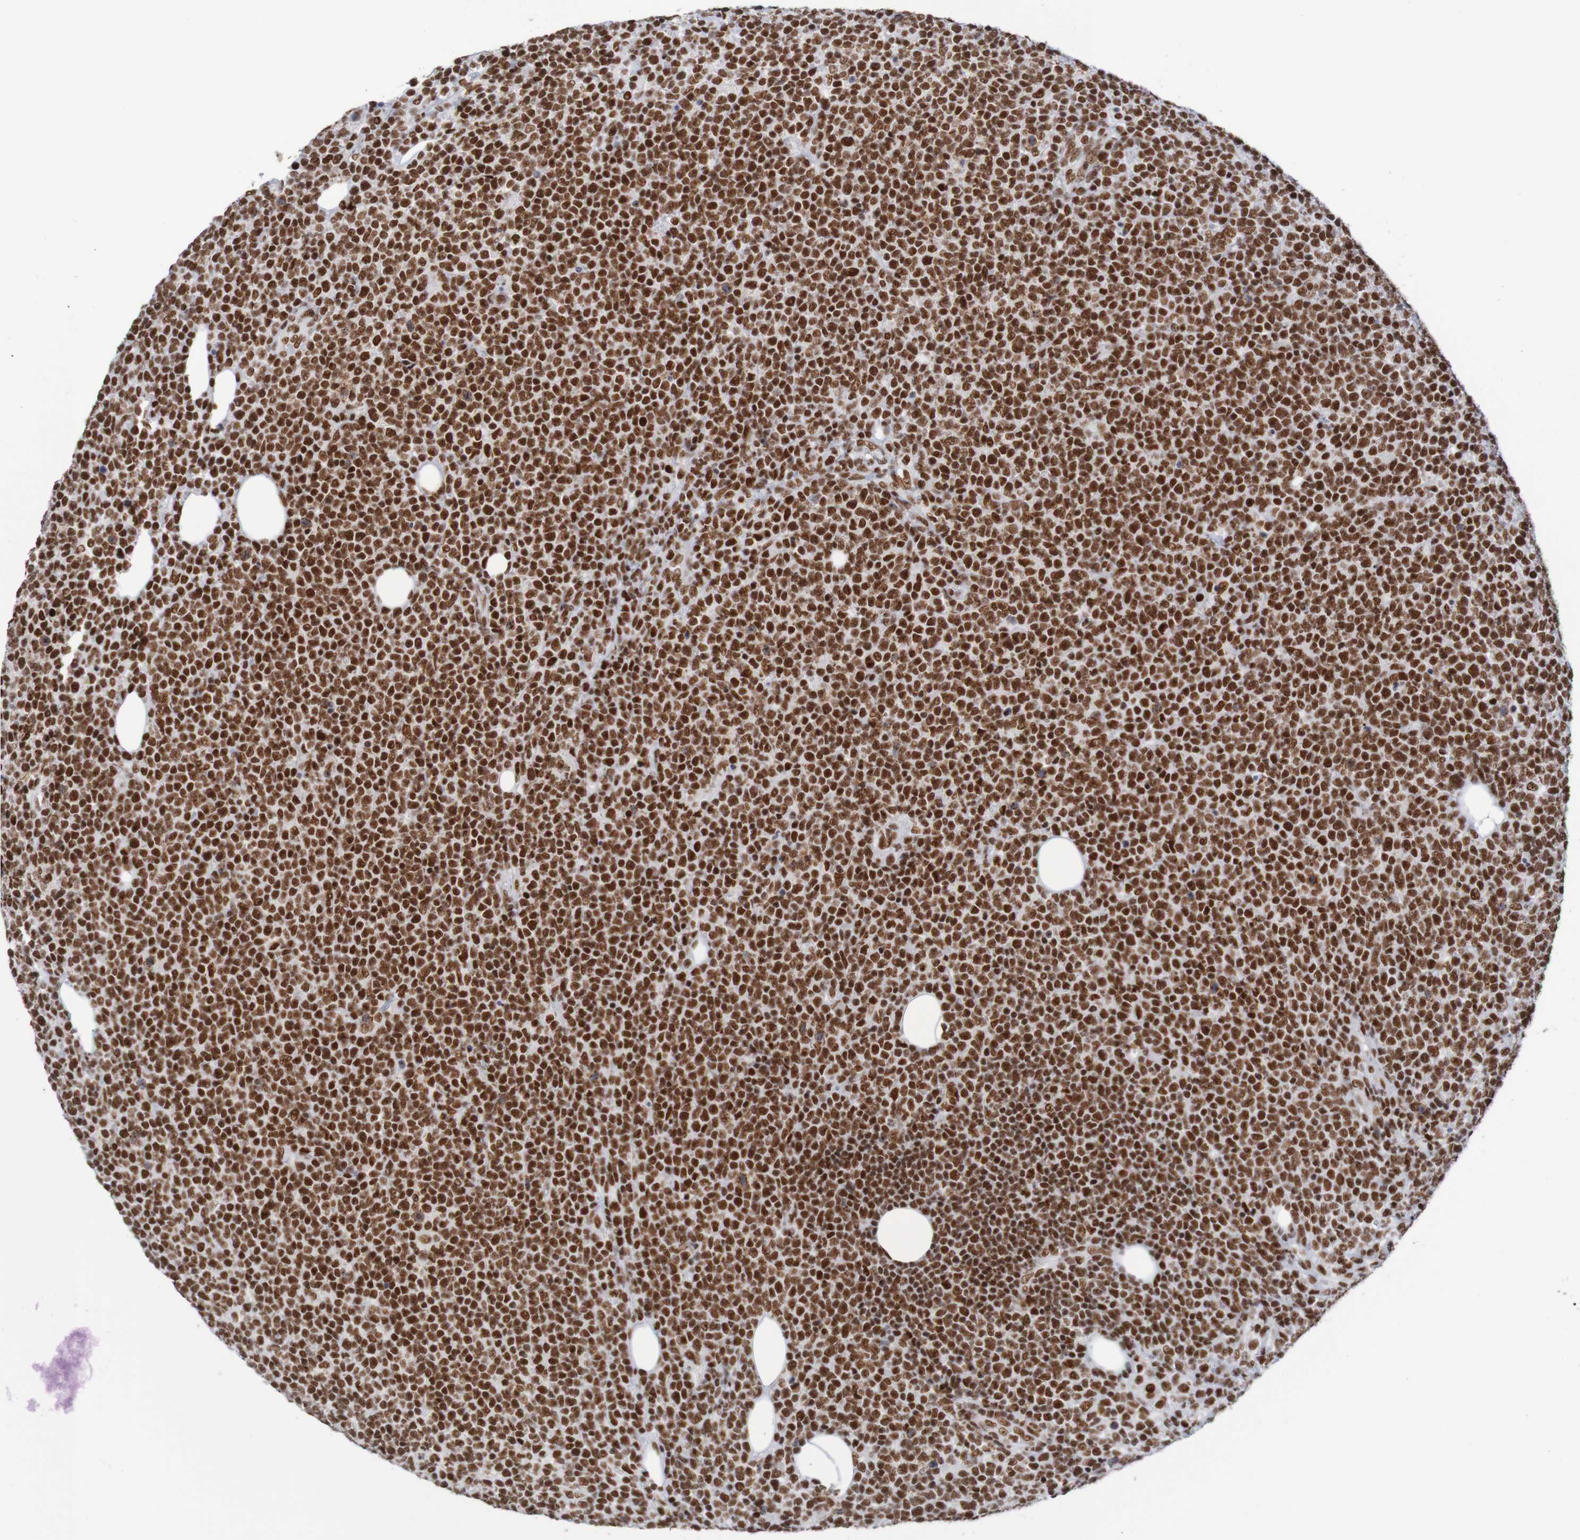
{"staining": {"intensity": "strong", "quantity": ">75%", "location": "nuclear"}, "tissue": "lymphoma", "cell_type": "Tumor cells", "image_type": "cancer", "snomed": [{"axis": "morphology", "description": "Malignant lymphoma, non-Hodgkin's type, High grade"}, {"axis": "topography", "description": "Lymph node"}], "caption": "Immunohistochemical staining of malignant lymphoma, non-Hodgkin's type (high-grade) displays high levels of strong nuclear expression in approximately >75% of tumor cells.", "gene": "THRAP3", "patient": {"sex": "male", "age": 61}}